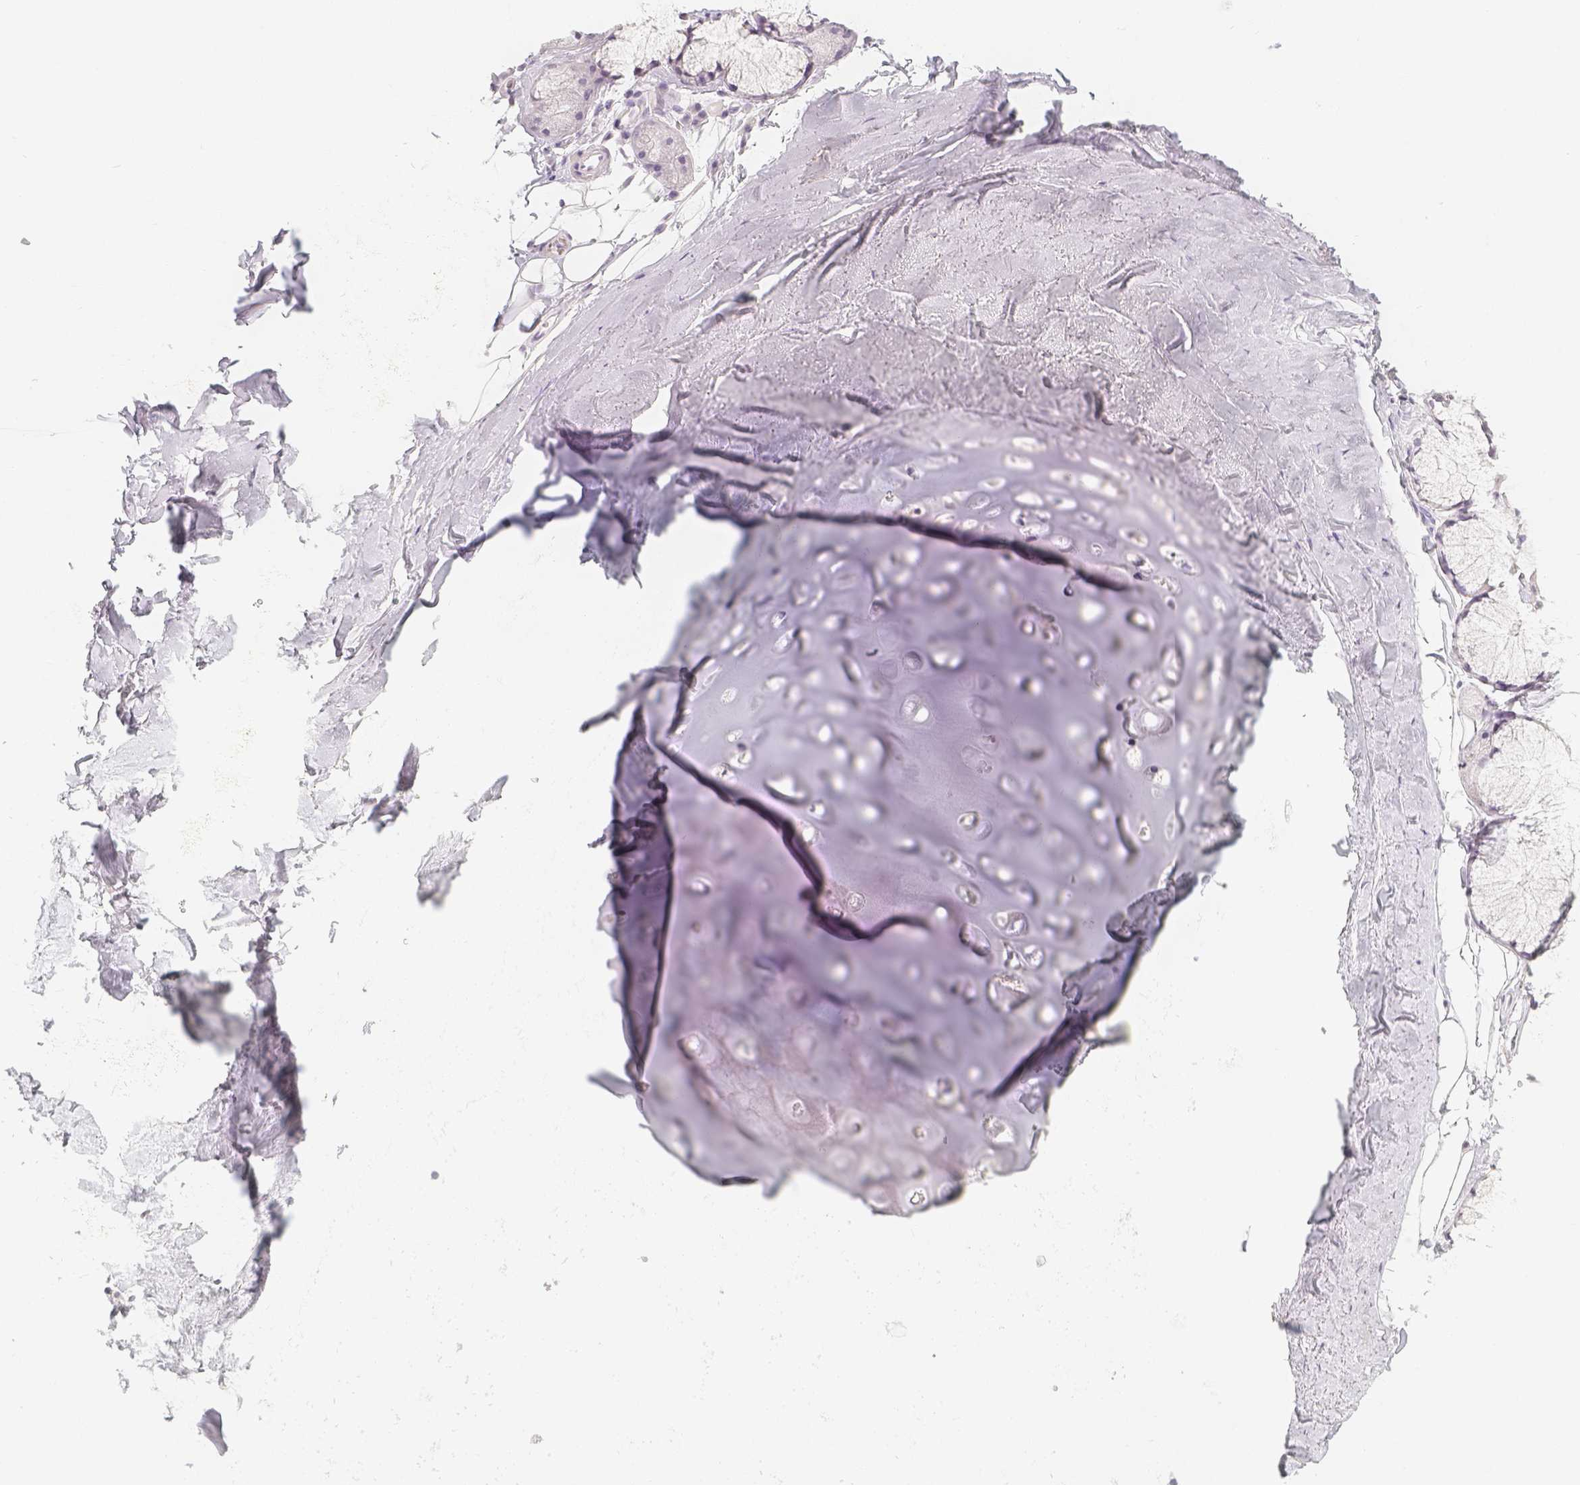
{"staining": {"intensity": "negative", "quantity": "none", "location": "none"}, "tissue": "adipose tissue", "cell_type": "Adipocytes", "image_type": "normal", "snomed": [{"axis": "morphology", "description": "Normal tissue, NOS"}, {"axis": "topography", "description": "Cartilage tissue"}, {"axis": "topography", "description": "Bronchus"}], "caption": "Immunohistochemistry histopathology image of normal adipose tissue: adipose tissue stained with DAB displays no significant protein expression in adipocytes. Nuclei are stained in blue.", "gene": "SLC18A1", "patient": {"sex": "female", "age": 79}}